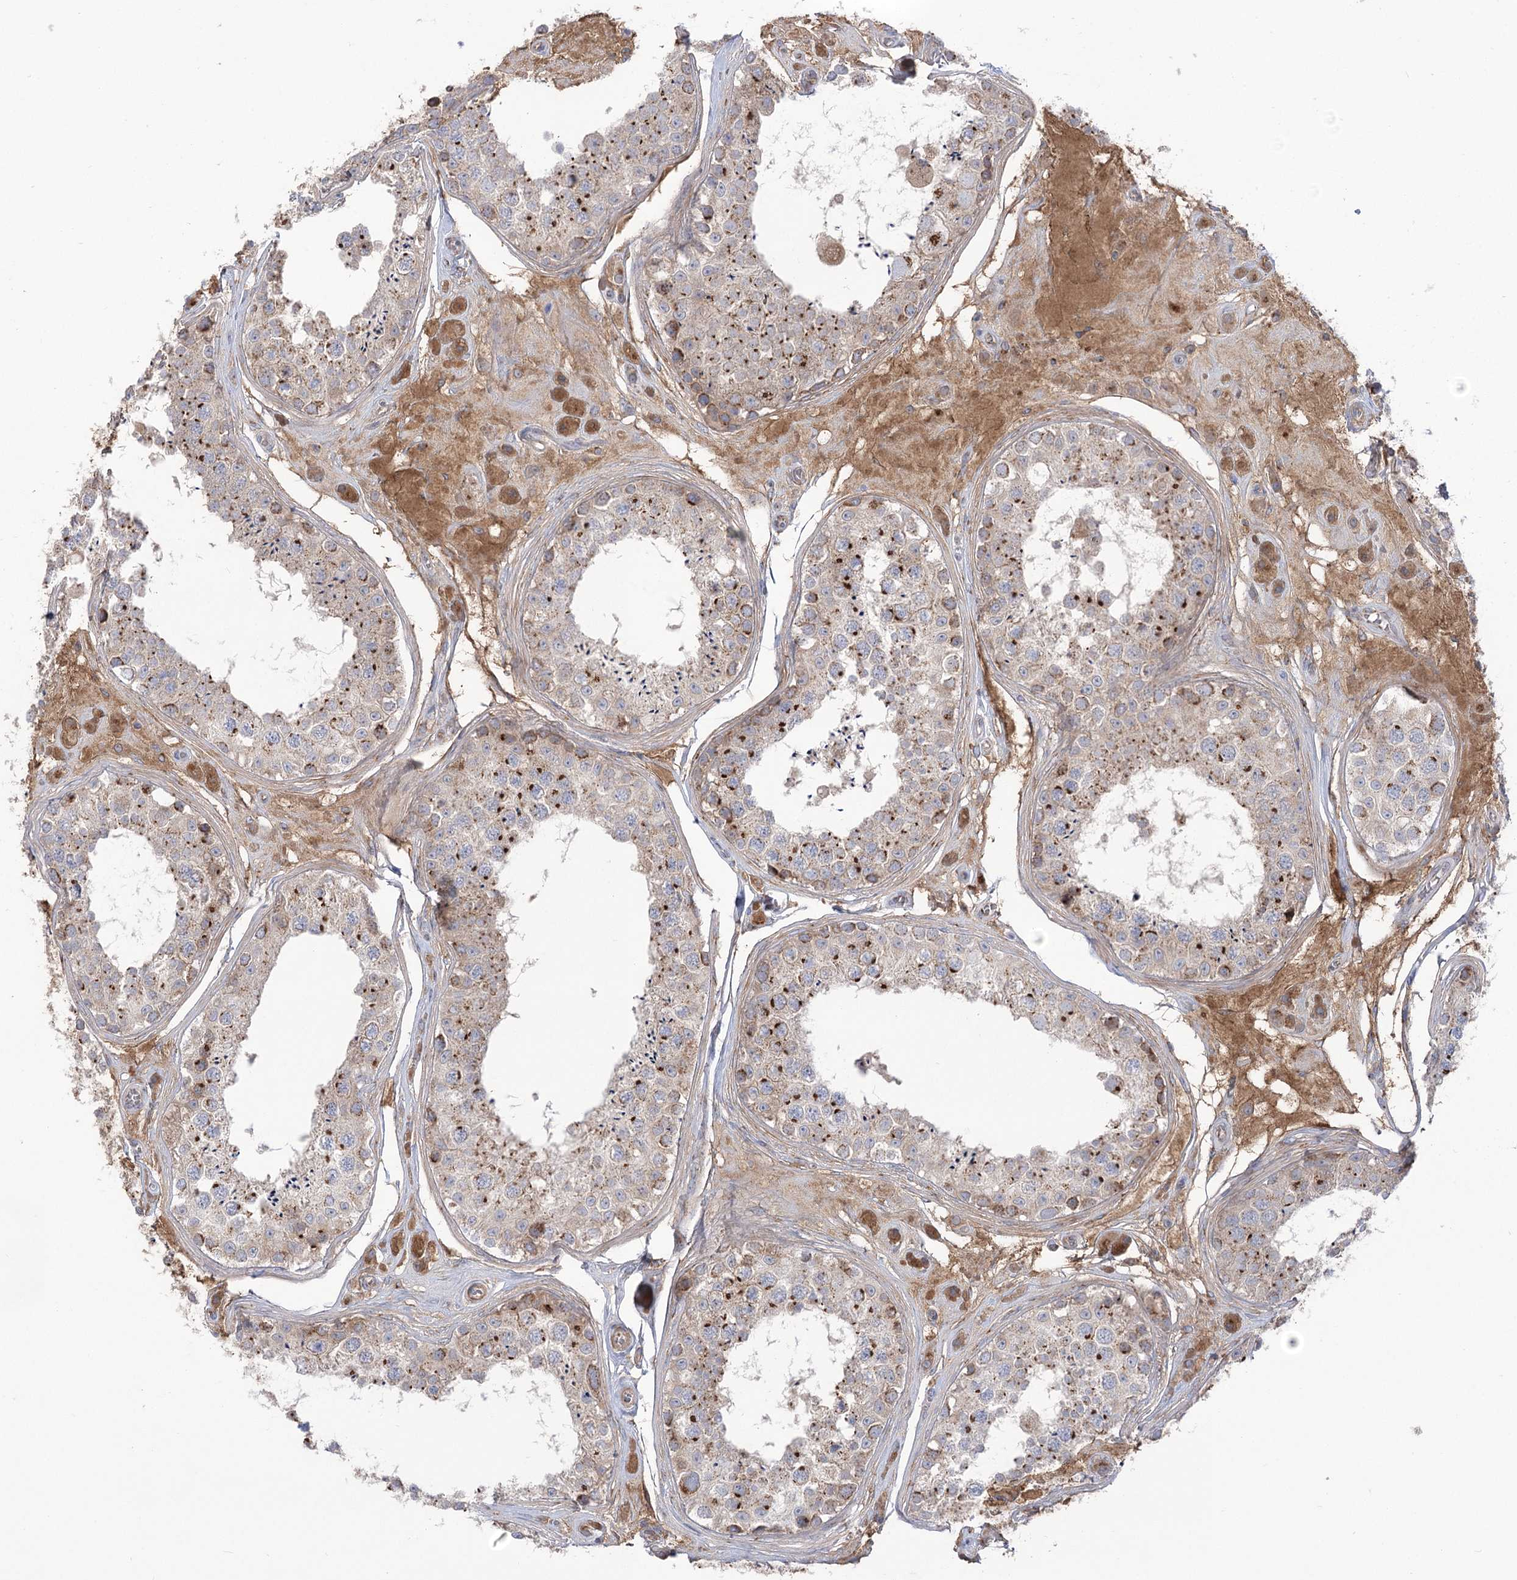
{"staining": {"intensity": "moderate", "quantity": ">75%", "location": "cytoplasmic/membranous"}, "tissue": "testis", "cell_type": "Cells in seminiferous ducts", "image_type": "normal", "snomed": [{"axis": "morphology", "description": "Normal tissue, NOS"}, {"axis": "topography", "description": "Testis"}], "caption": "Immunohistochemical staining of benign human testis reveals moderate cytoplasmic/membranous protein expression in approximately >75% of cells in seminiferous ducts.", "gene": "GBF1", "patient": {"sex": "male", "age": 25}}